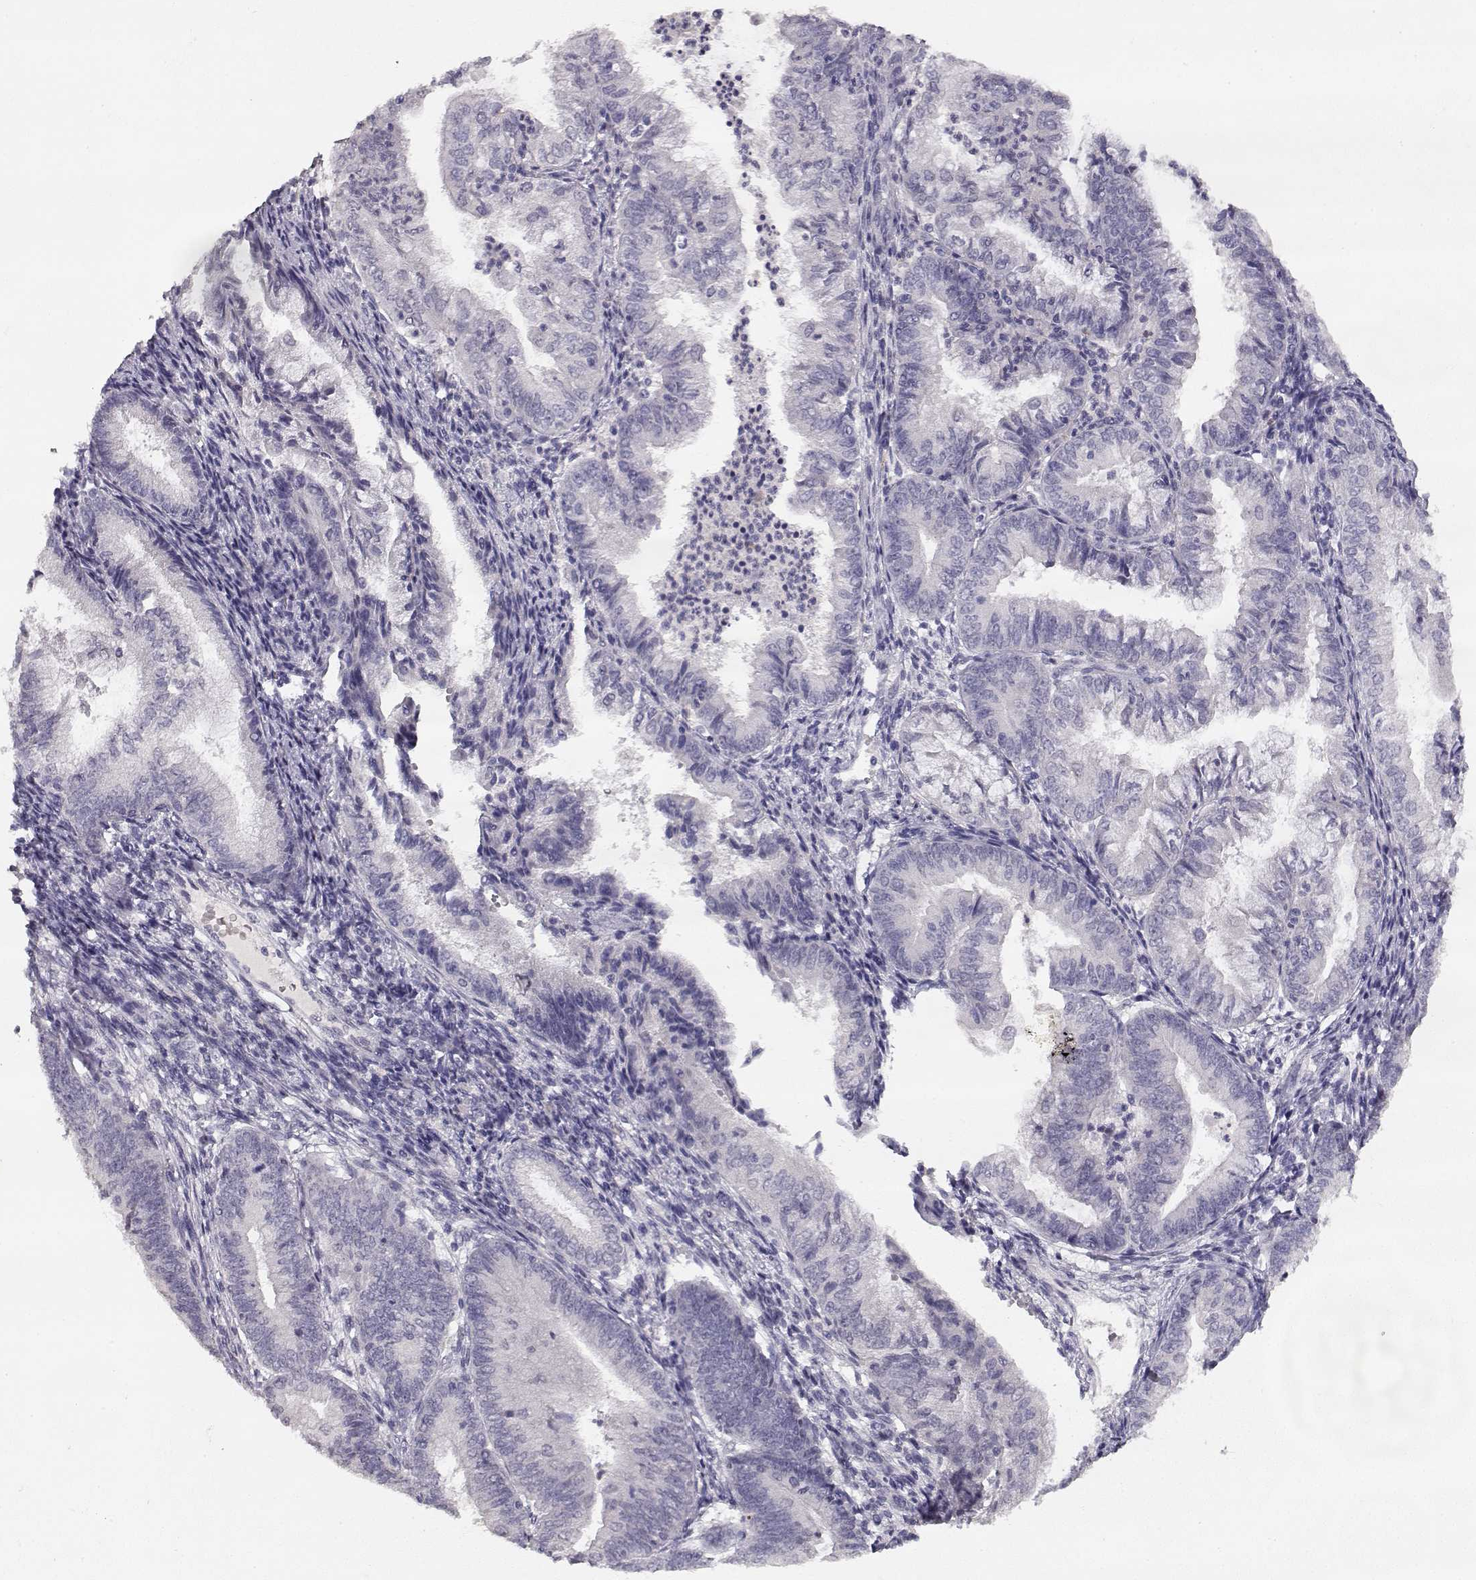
{"staining": {"intensity": "negative", "quantity": "none", "location": "none"}, "tissue": "endometrial cancer", "cell_type": "Tumor cells", "image_type": "cancer", "snomed": [{"axis": "morphology", "description": "Adenocarcinoma, NOS"}, {"axis": "topography", "description": "Endometrium"}], "caption": "Tumor cells show no significant staining in endometrial adenocarcinoma.", "gene": "TPH2", "patient": {"sex": "female", "age": 55}}